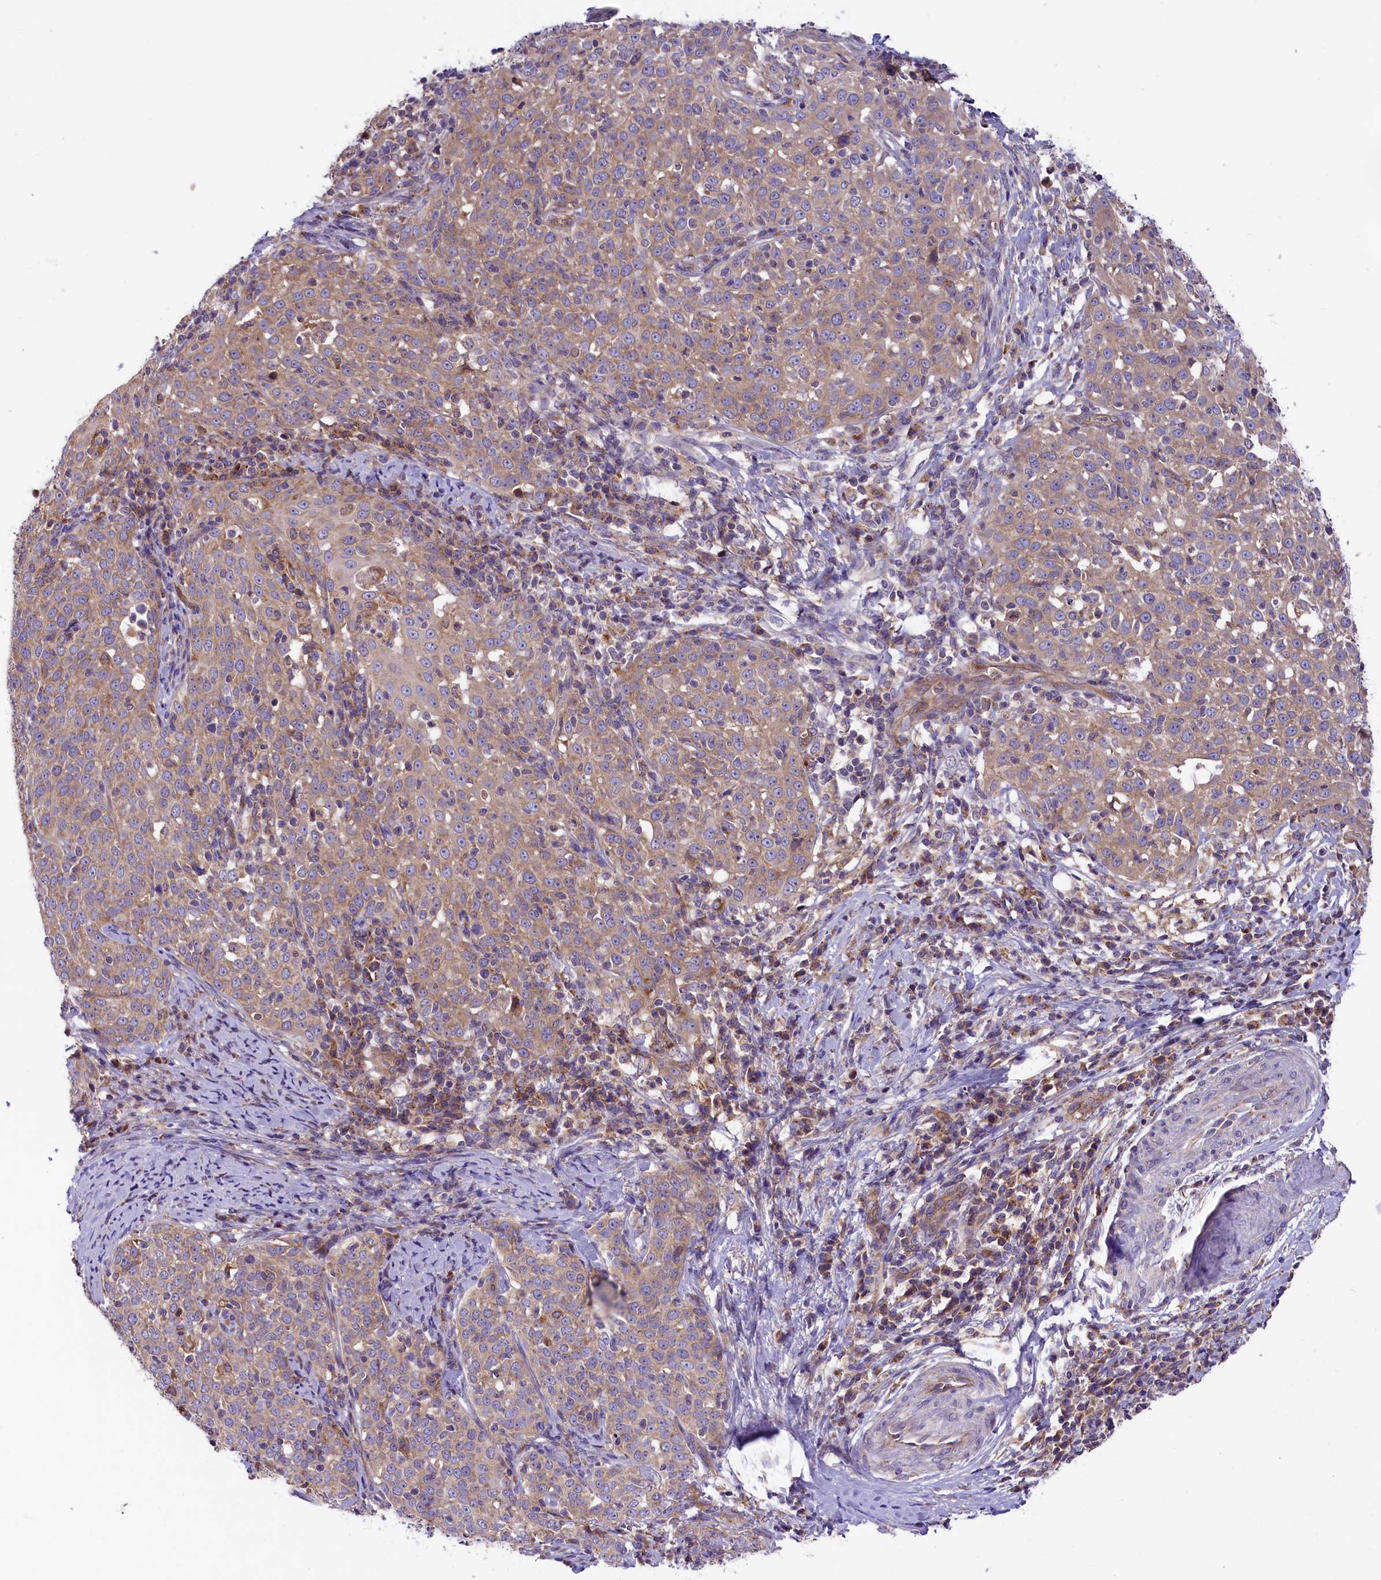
{"staining": {"intensity": "moderate", "quantity": "<25%", "location": "cytoplasmic/membranous"}, "tissue": "cervical cancer", "cell_type": "Tumor cells", "image_type": "cancer", "snomed": [{"axis": "morphology", "description": "Squamous cell carcinoma, NOS"}, {"axis": "topography", "description": "Cervix"}], "caption": "IHC (DAB (3,3'-diaminobenzidine)) staining of human cervical cancer (squamous cell carcinoma) shows moderate cytoplasmic/membranous protein staining in approximately <25% of tumor cells.", "gene": "DNAJB9", "patient": {"sex": "female", "age": 57}}